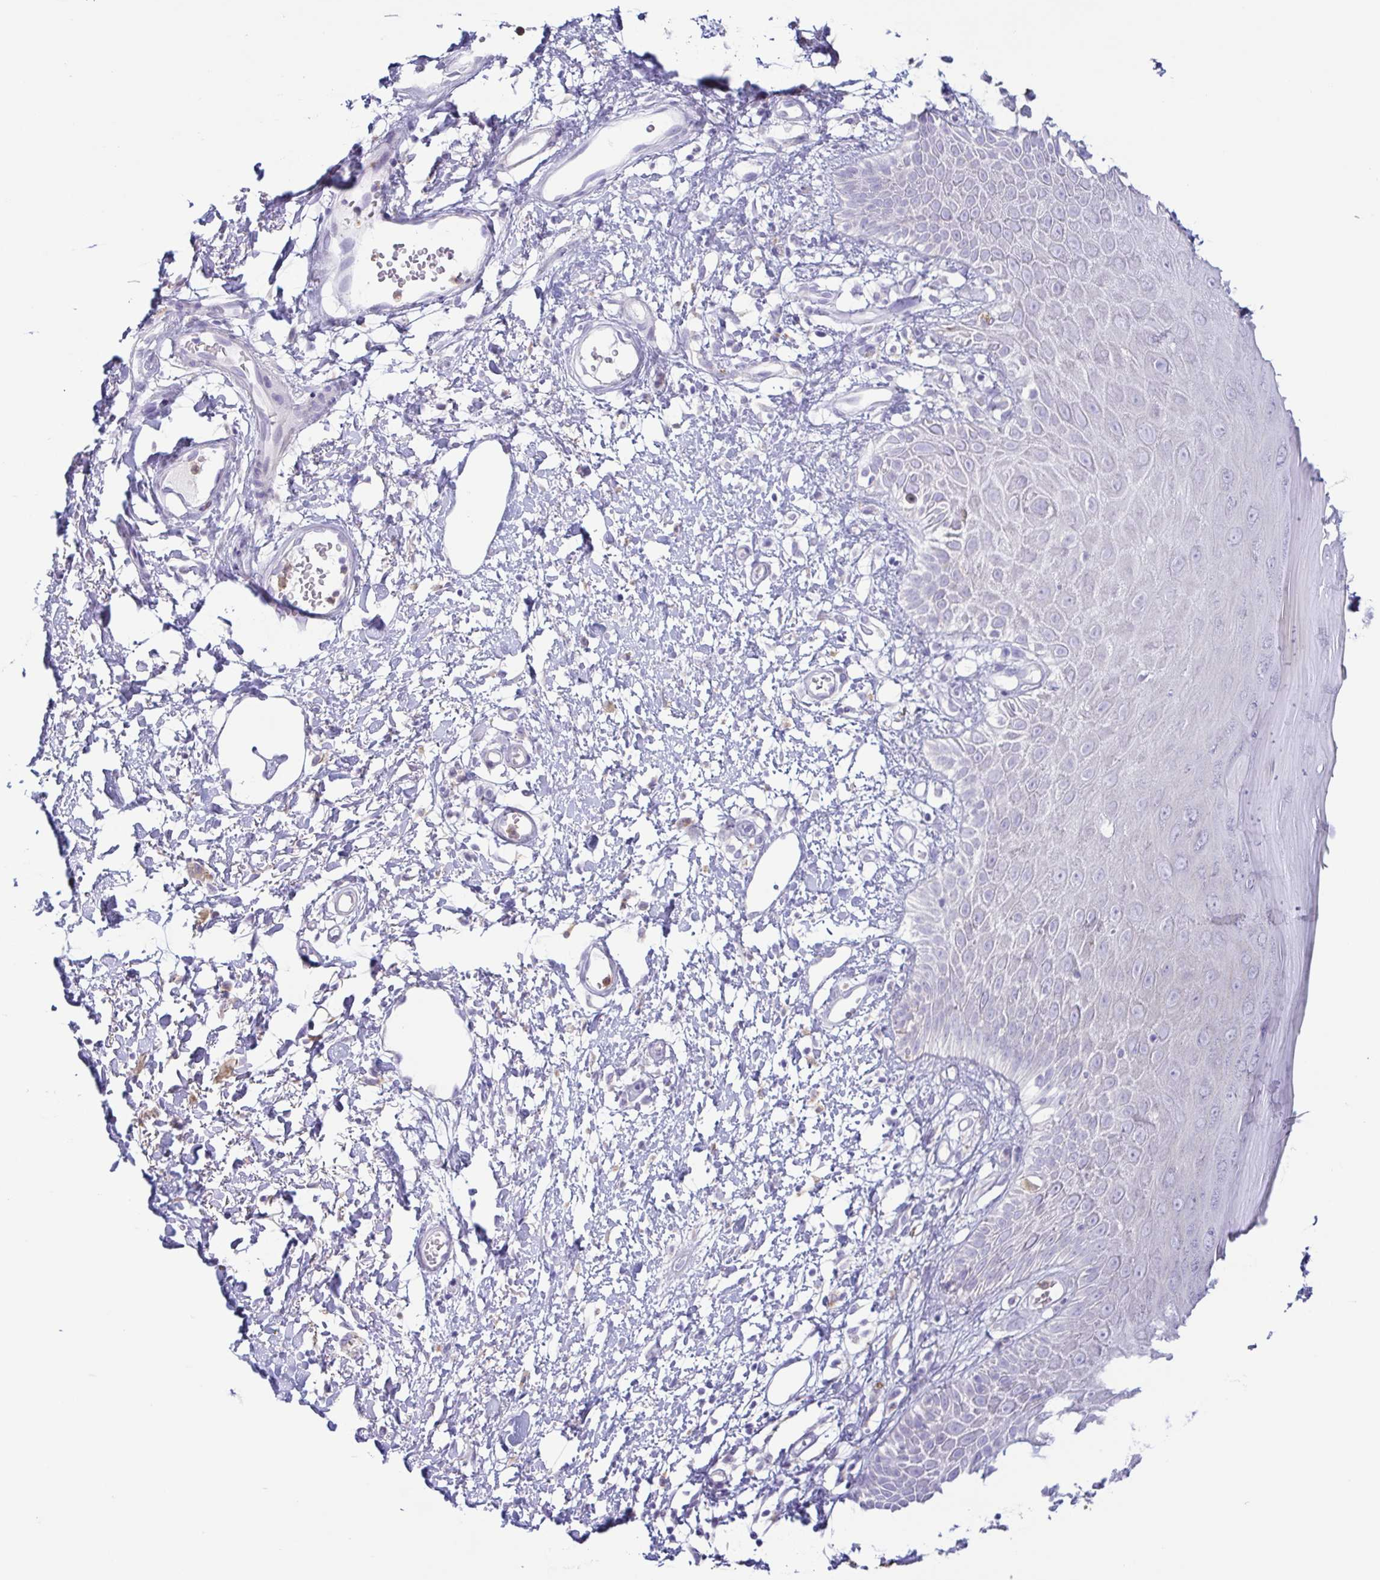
{"staining": {"intensity": "negative", "quantity": "none", "location": "none"}, "tissue": "skin", "cell_type": "Epidermal cells", "image_type": "normal", "snomed": [{"axis": "morphology", "description": "Normal tissue, NOS"}, {"axis": "topography", "description": "Anal"}, {"axis": "topography", "description": "Peripheral nerve tissue"}], "caption": "Epidermal cells are negative for protein expression in normal human skin. (DAB (3,3'-diaminobenzidine) immunohistochemistry (IHC) visualized using brightfield microscopy, high magnification).", "gene": "ATP6V1G2", "patient": {"sex": "male", "age": 78}}